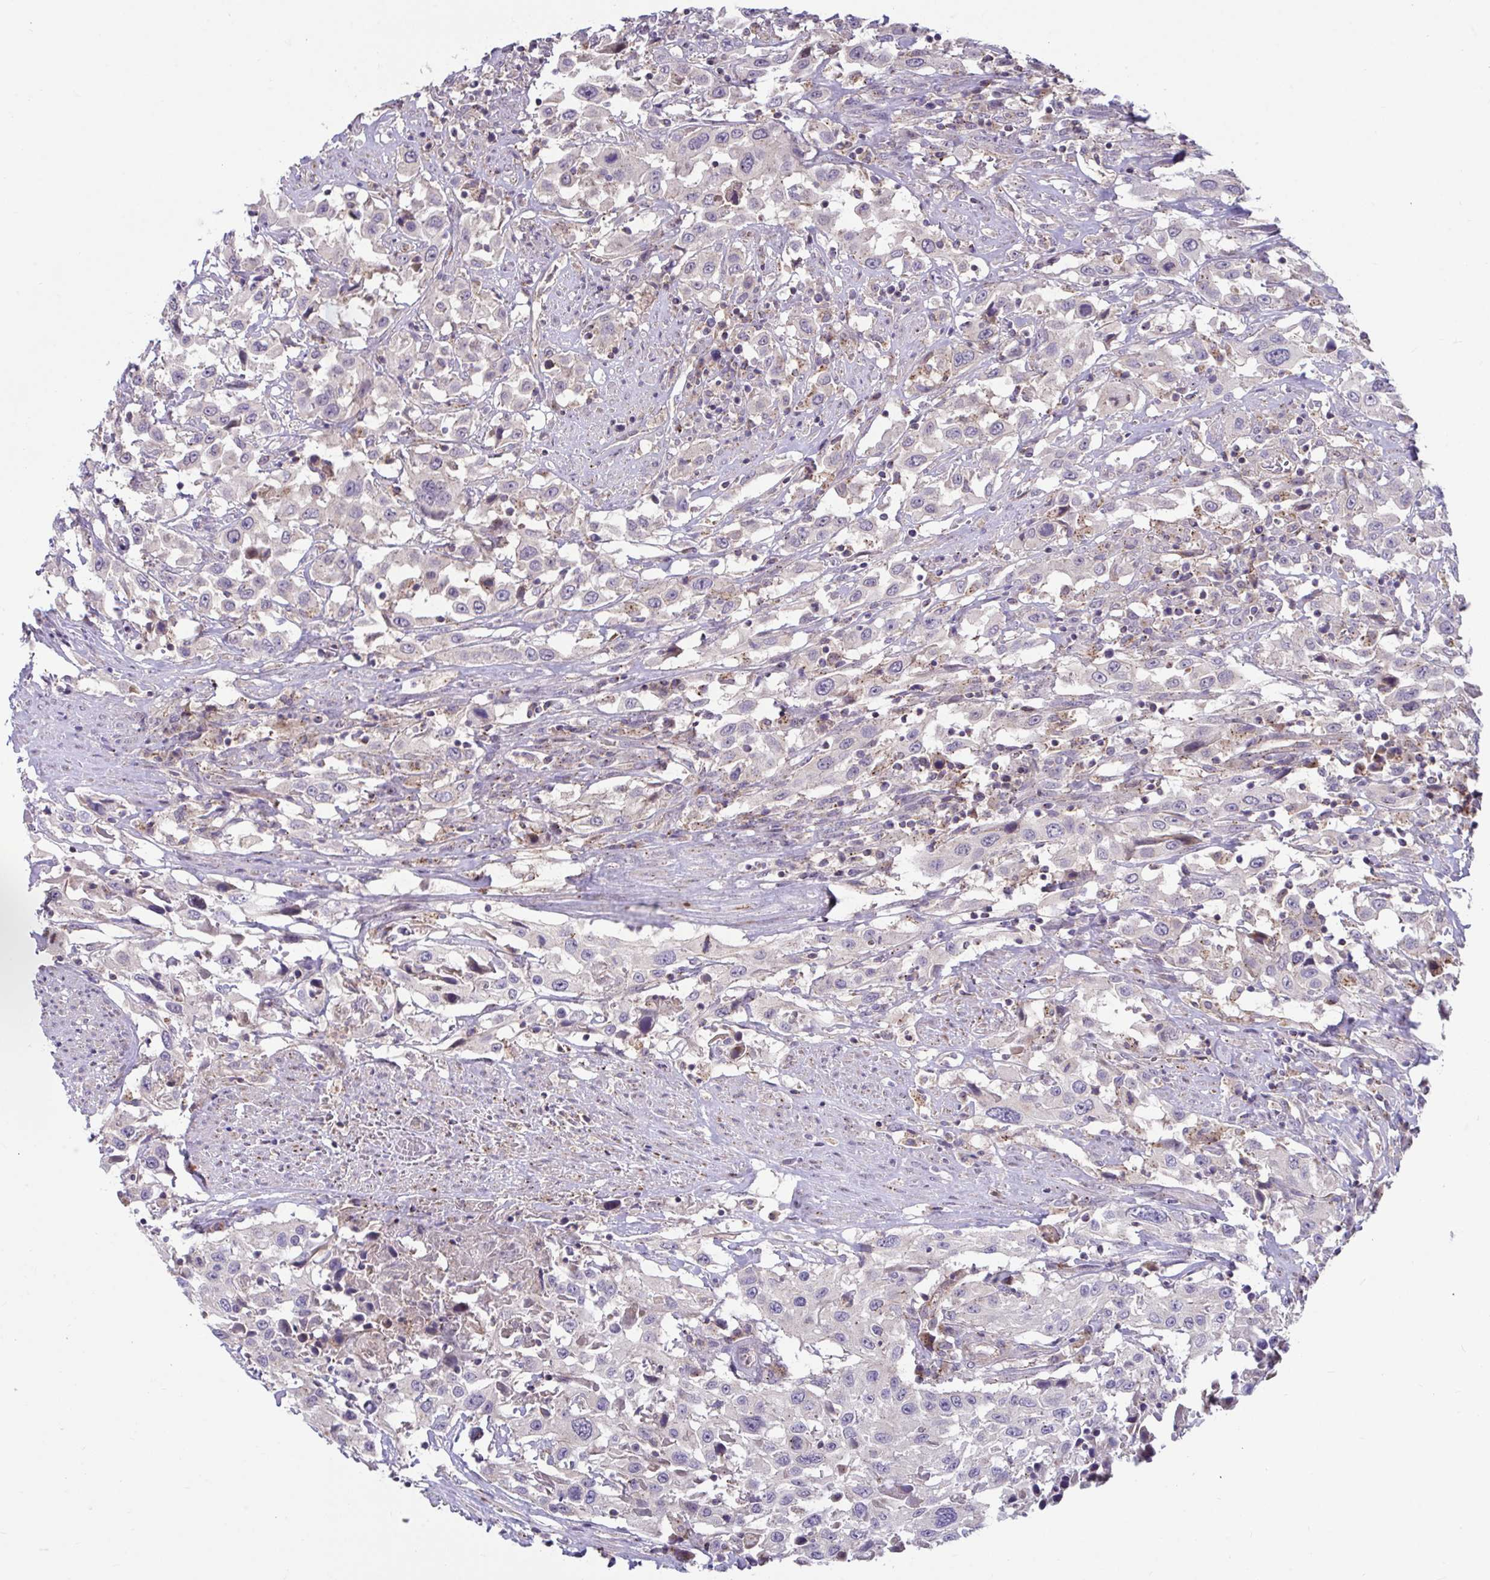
{"staining": {"intensity": "negative", "quantity": "none", "location": "none"}, "tissue": "urothelial cancer", "cell_type": "Tumor cells", "image_type": "cancer", "snomed": [{"axis": "morphology", "description": "Urothelial carcinoma, High grade"}, {"axis": "topography", "description": "Urinary bladder"}], "caption": "Micrograph shows no significant protein staining in tumor cells of high-grade urothelial carcinoma.", "gene": "IST1", "patient": {"sex": "male", "age": 61}}